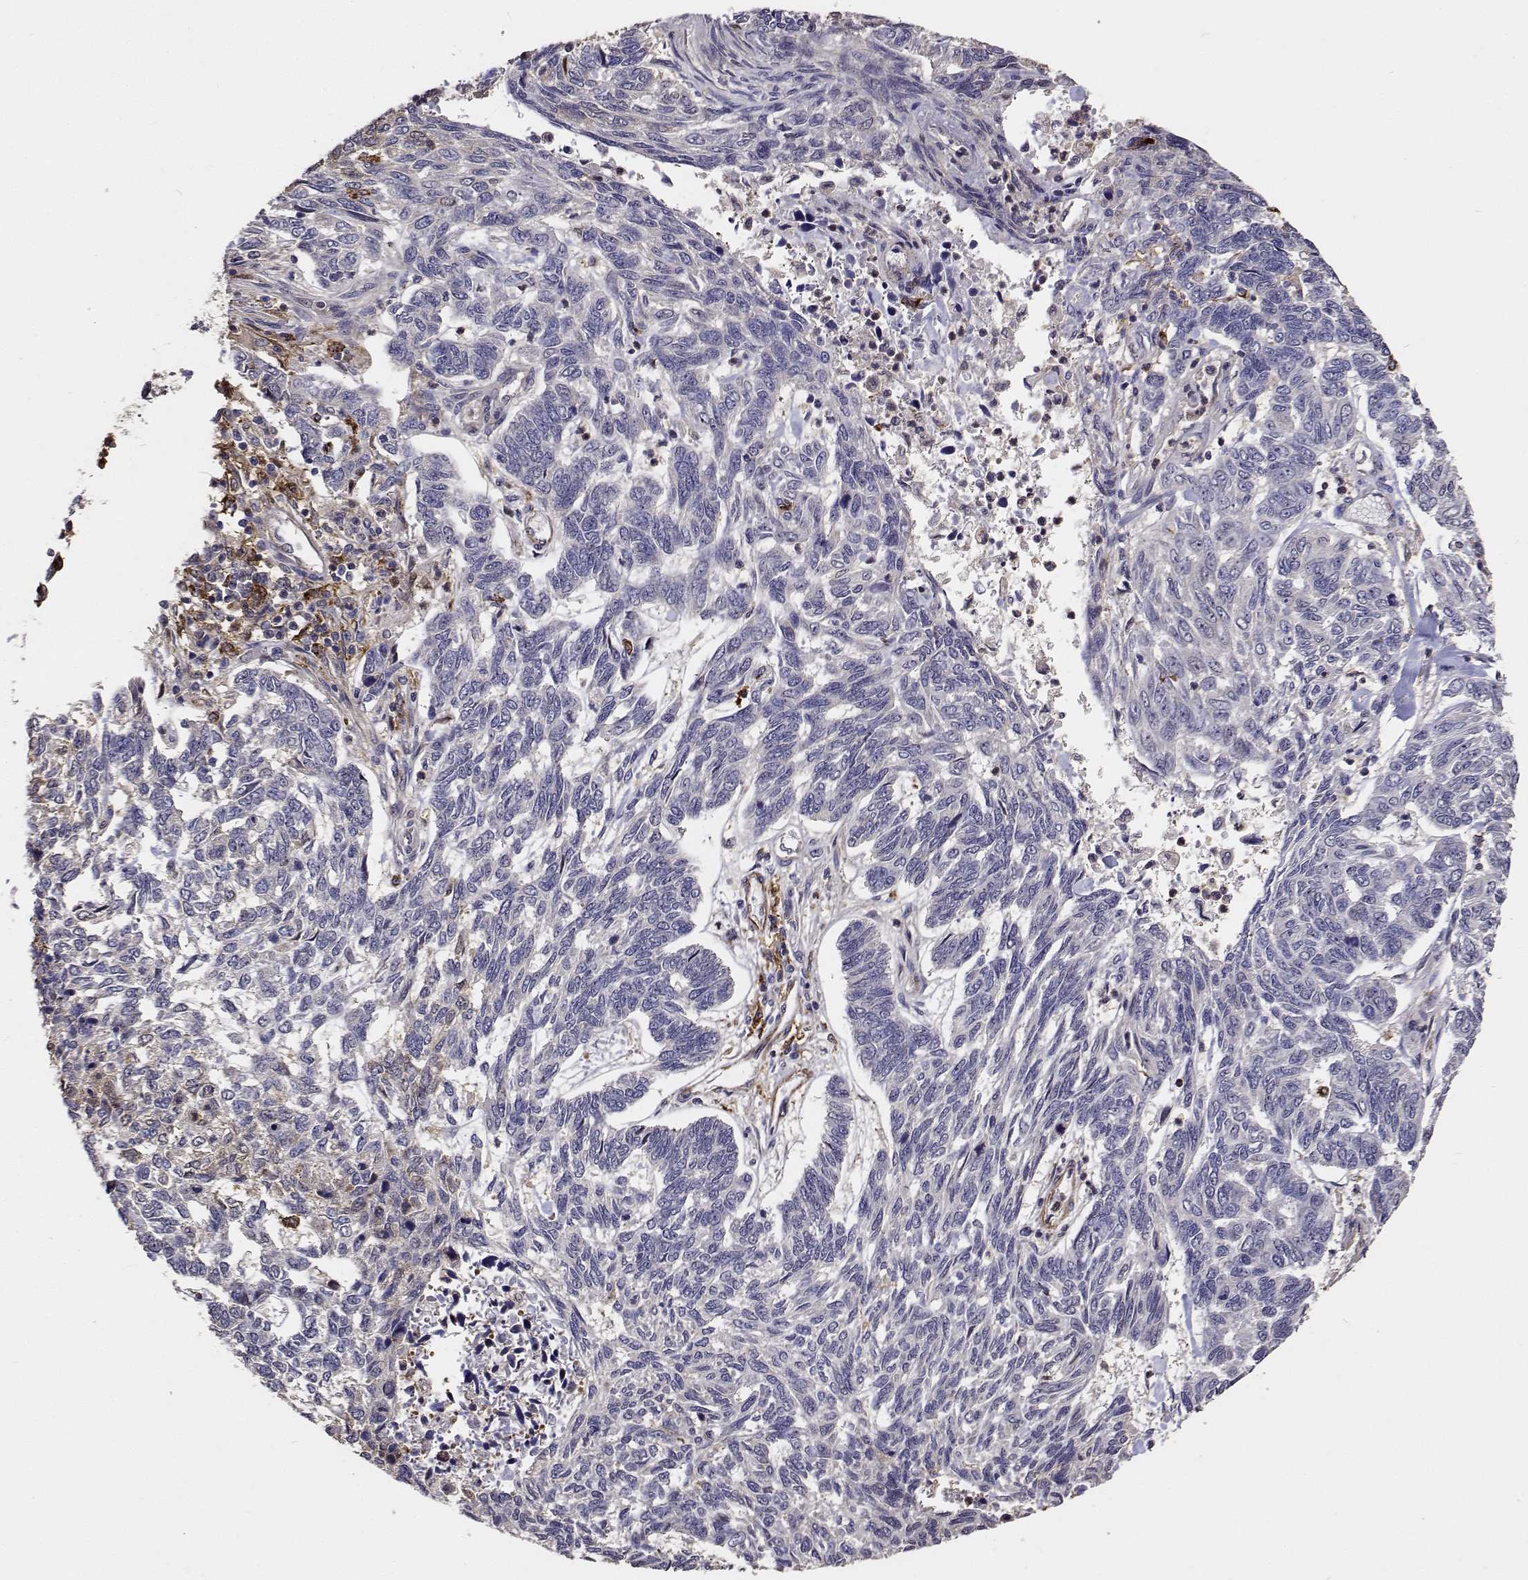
{"staining": {"intensity": "negative", "quantity": "none", "location": "none"}, "tissue": "skin cancer", "cell_type": "Tumor cells", "image_type": "cancer", "snomed": [{"axis": "morphology", "description": "Basal cell carcinoma"}, {"axis": "topography", "description": "Skin"}], "caption": "Skin cancer (basal cell carcinoma) was stained to show a protein in brown. There is no significant positivity in tumor cells.", "gene": "PCID2", "patient": {"sex": "female", "age": 65}}